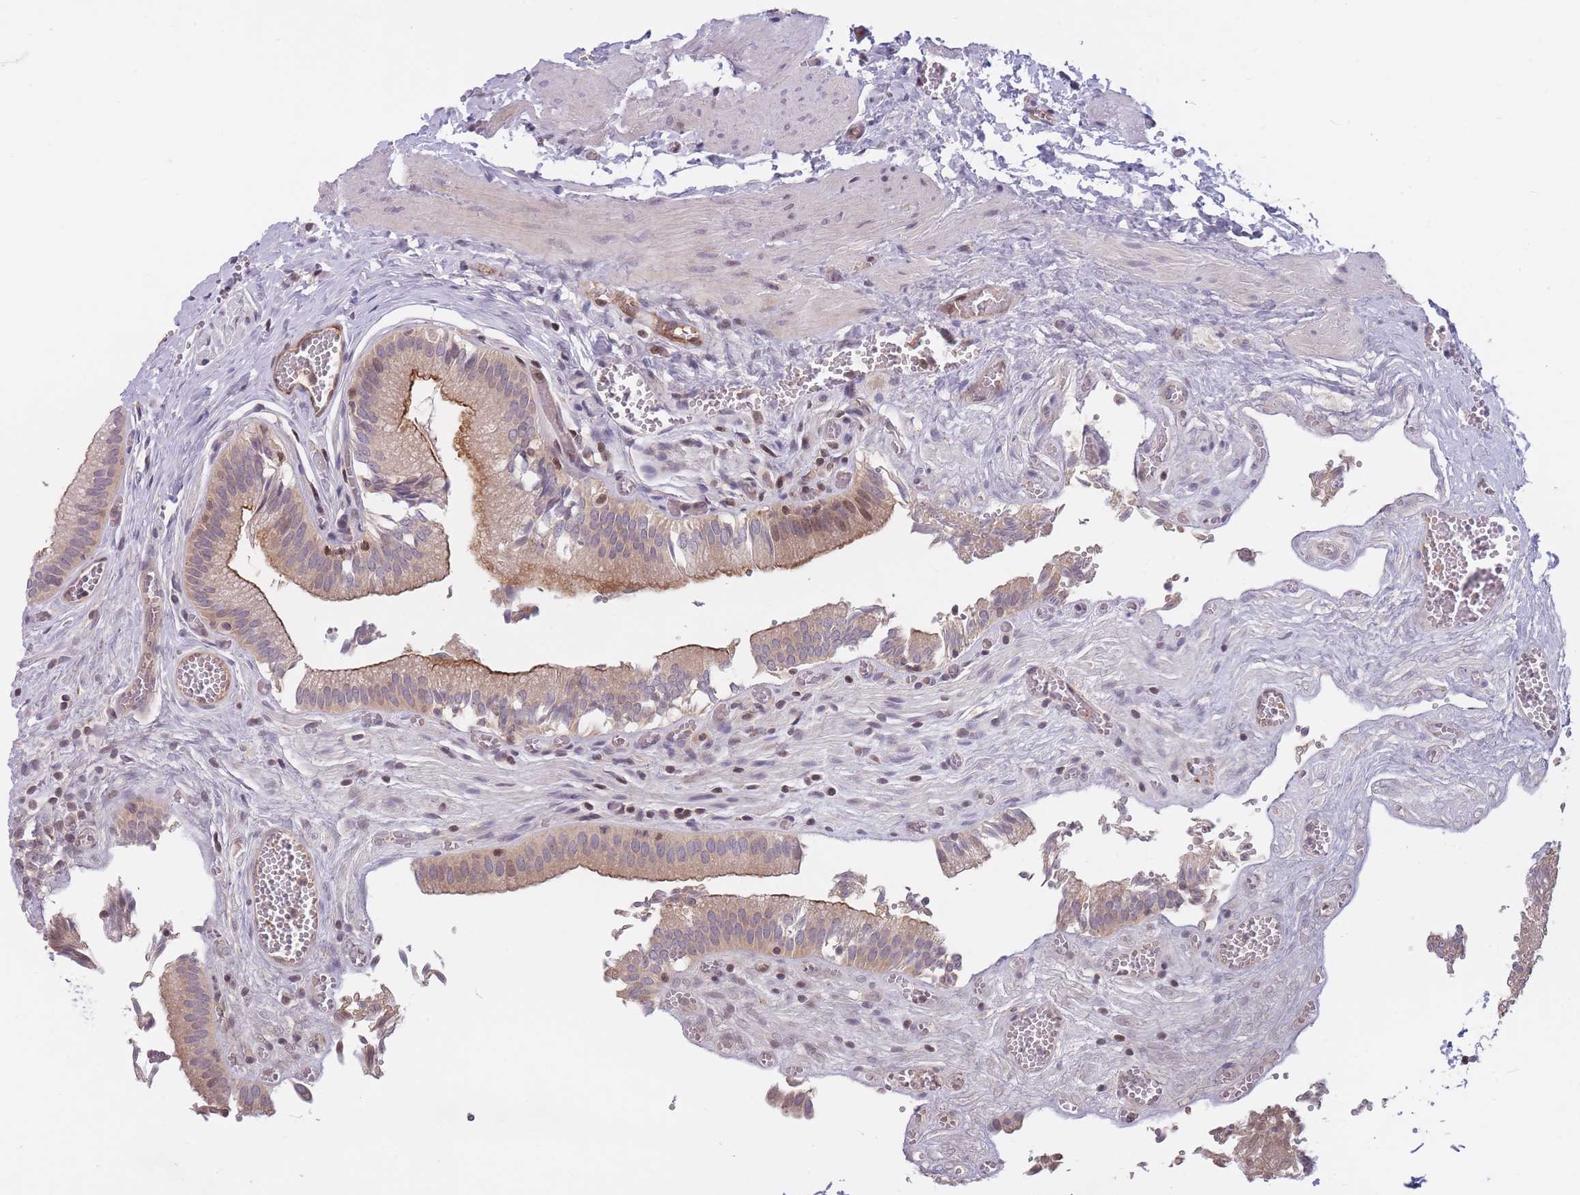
{"staining": {"intensity": "moderate", "quantity": "25%-75%", "location": "cytoplasmic/membranous,nuclear"}, "tissue": "gallbladder", "cell_type": "Glandular cells", "image_type": "normal", "snomed": [{"axis": "morphology", "description": "Normal tissue, NOS"}, {"axis": "topography", "description": "Gallbladder"}, {"axis": "topography", "description": "Peripheral nerve tissue"}], "caption": "Glandular cells show medium levels of moderate cytoplasmic/membranous,nuclear staining in approximately 25%-75% of cells in unremarkable gallbladder. The protein of interest is stained brown, and the nuclei are stained in blue (DAB (3,3'-diaminobenzidine) IHC with brightfield microscopy, high magnification).", "gene": "SLC35F5", "patient": {"sex": "male", "age": 17}}